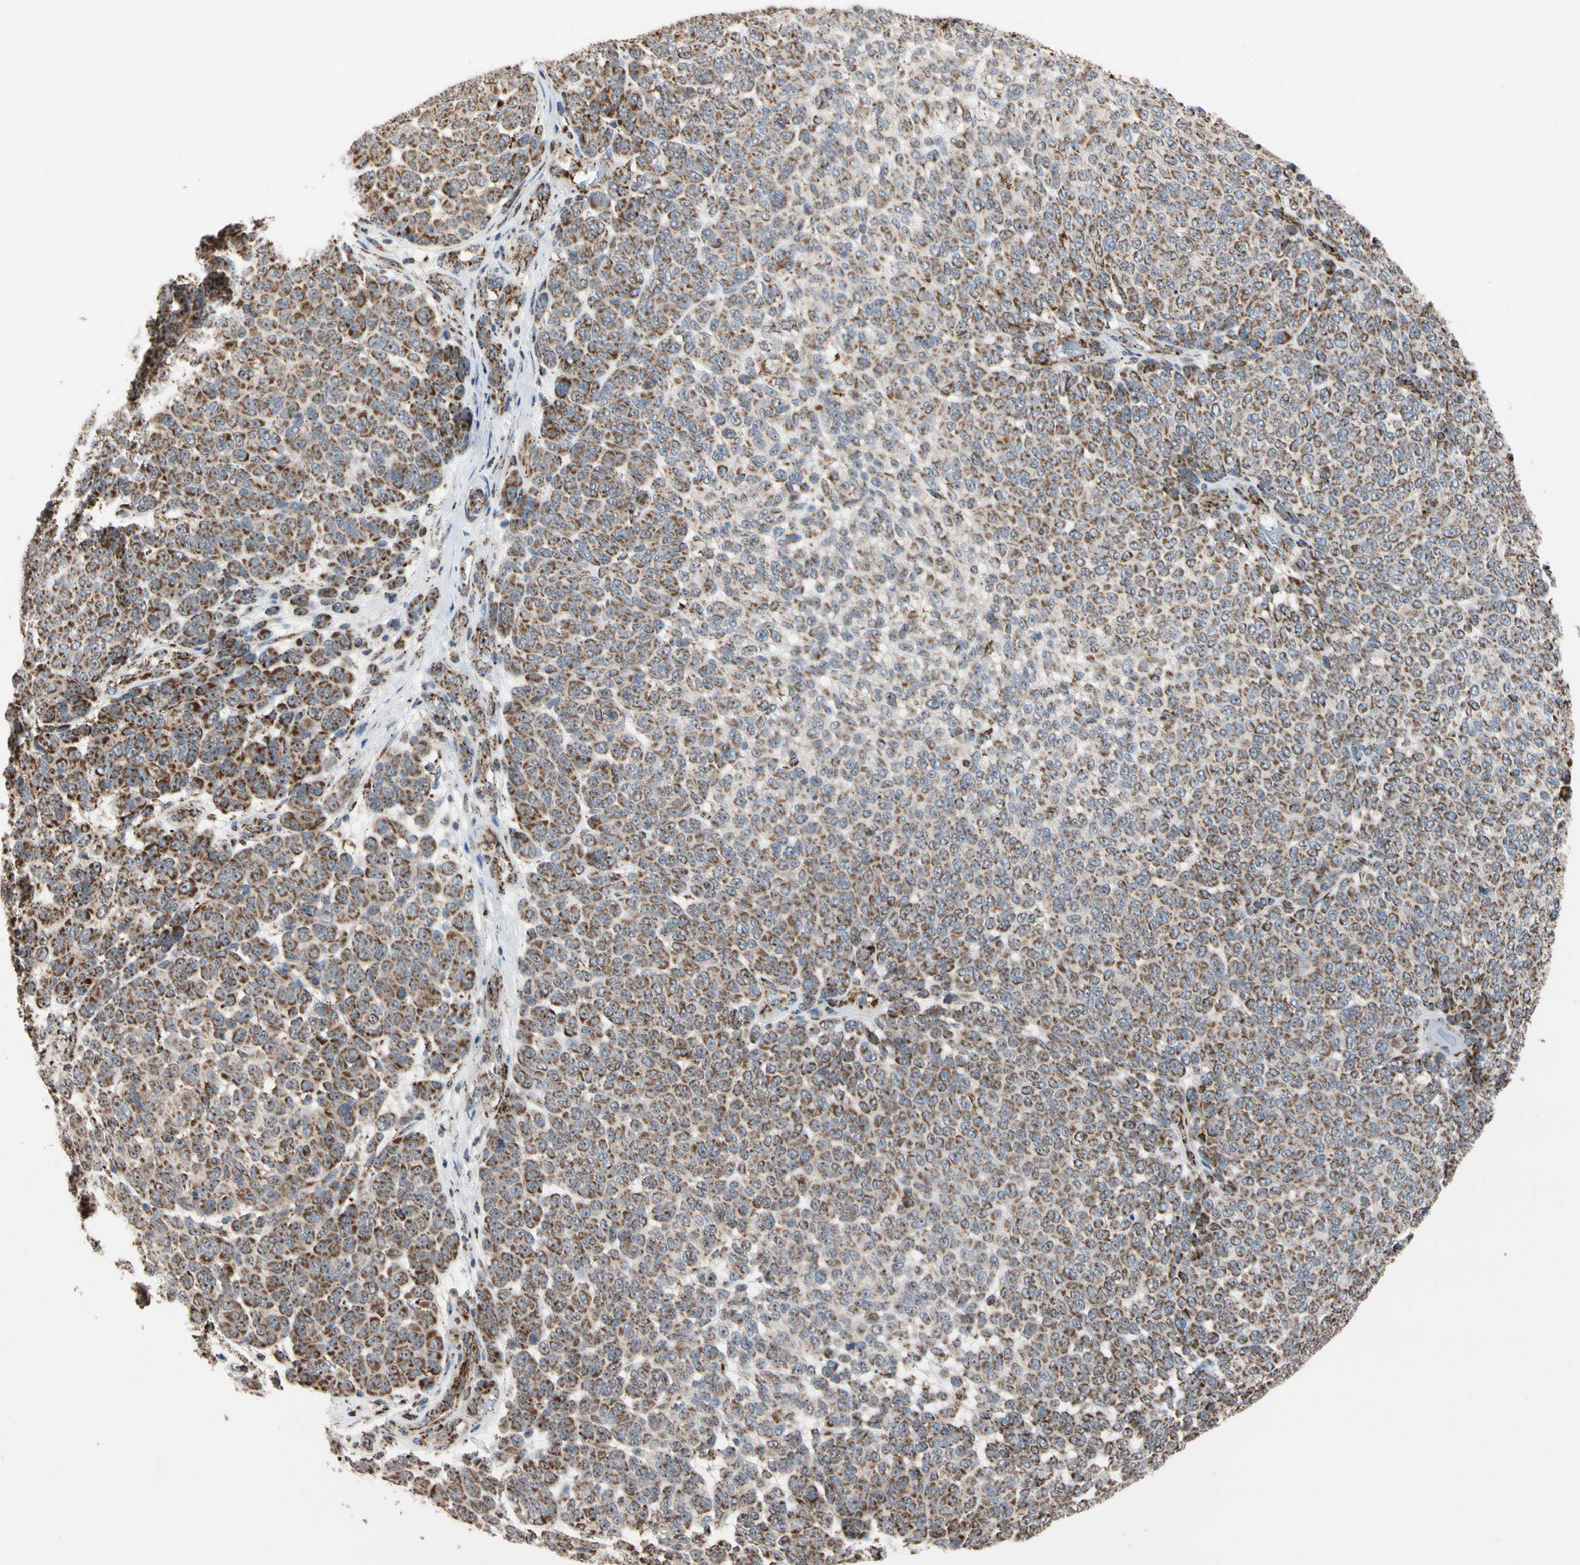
{"staining": {"intensity": "strong", "quantity": ">75%", "location": "cytoplasmic/membranous"}, "tissue": "melanoma", "cell_type": "Tumor cells", "image_type": "cancer", "snomed": [{"axis": "morphology", "description": "Malignant melanoma, NOS"}, {"axis": "topography", "description": "Skin"}], "caption": "Immunohistochemical staining of malignant melanoma shows high levels of strong cytoplasmic/membranous protein staining in about >75% of tumor cells. (DAB (3,3'-diaminobenzidine) IHC with brightfield microscopy, high magnification).", "gene": "FAM110B", "patient": {"sex": "male", "age": 59}}